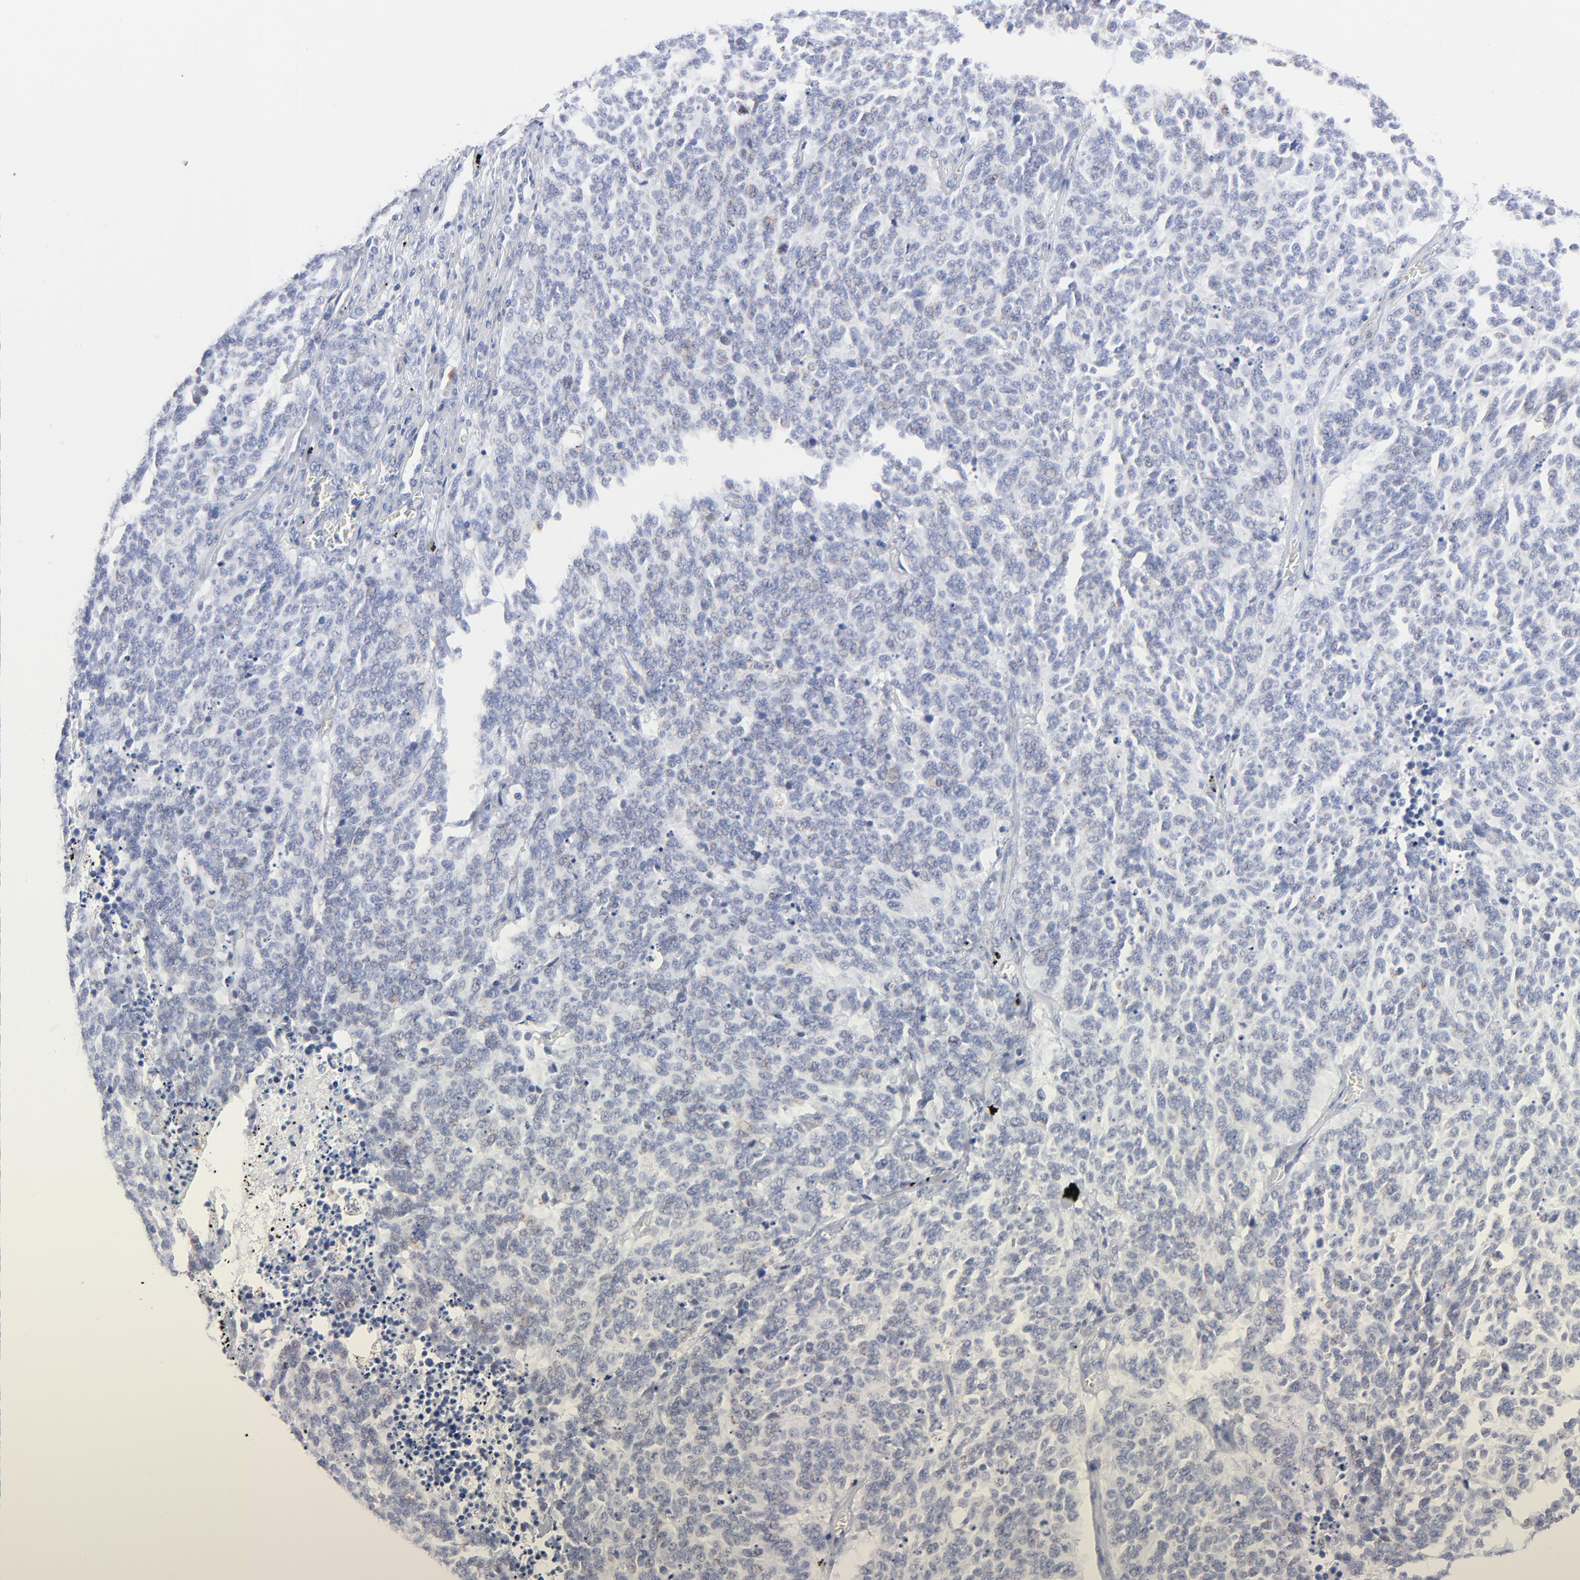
{"staining": {"intensity": "negative", "quantity": "none", "location": "none"}, "tissue": "lung cancer", "cell_type": "Tumor cells", "image_type": "cancer", "snomed": [{"axis": "morphology", "description": "Neoplasm, malignant, NOS"}, {"axis": "topography", "description": "Lung"}], "caption": "Immunohistochemistry image of neoplastic tissue: lung cancer stained with DAB reveals no significant protein expression in tumor cells.", "gene": "CHCHD10", "patient": {"sex": "female", "age": 58}}